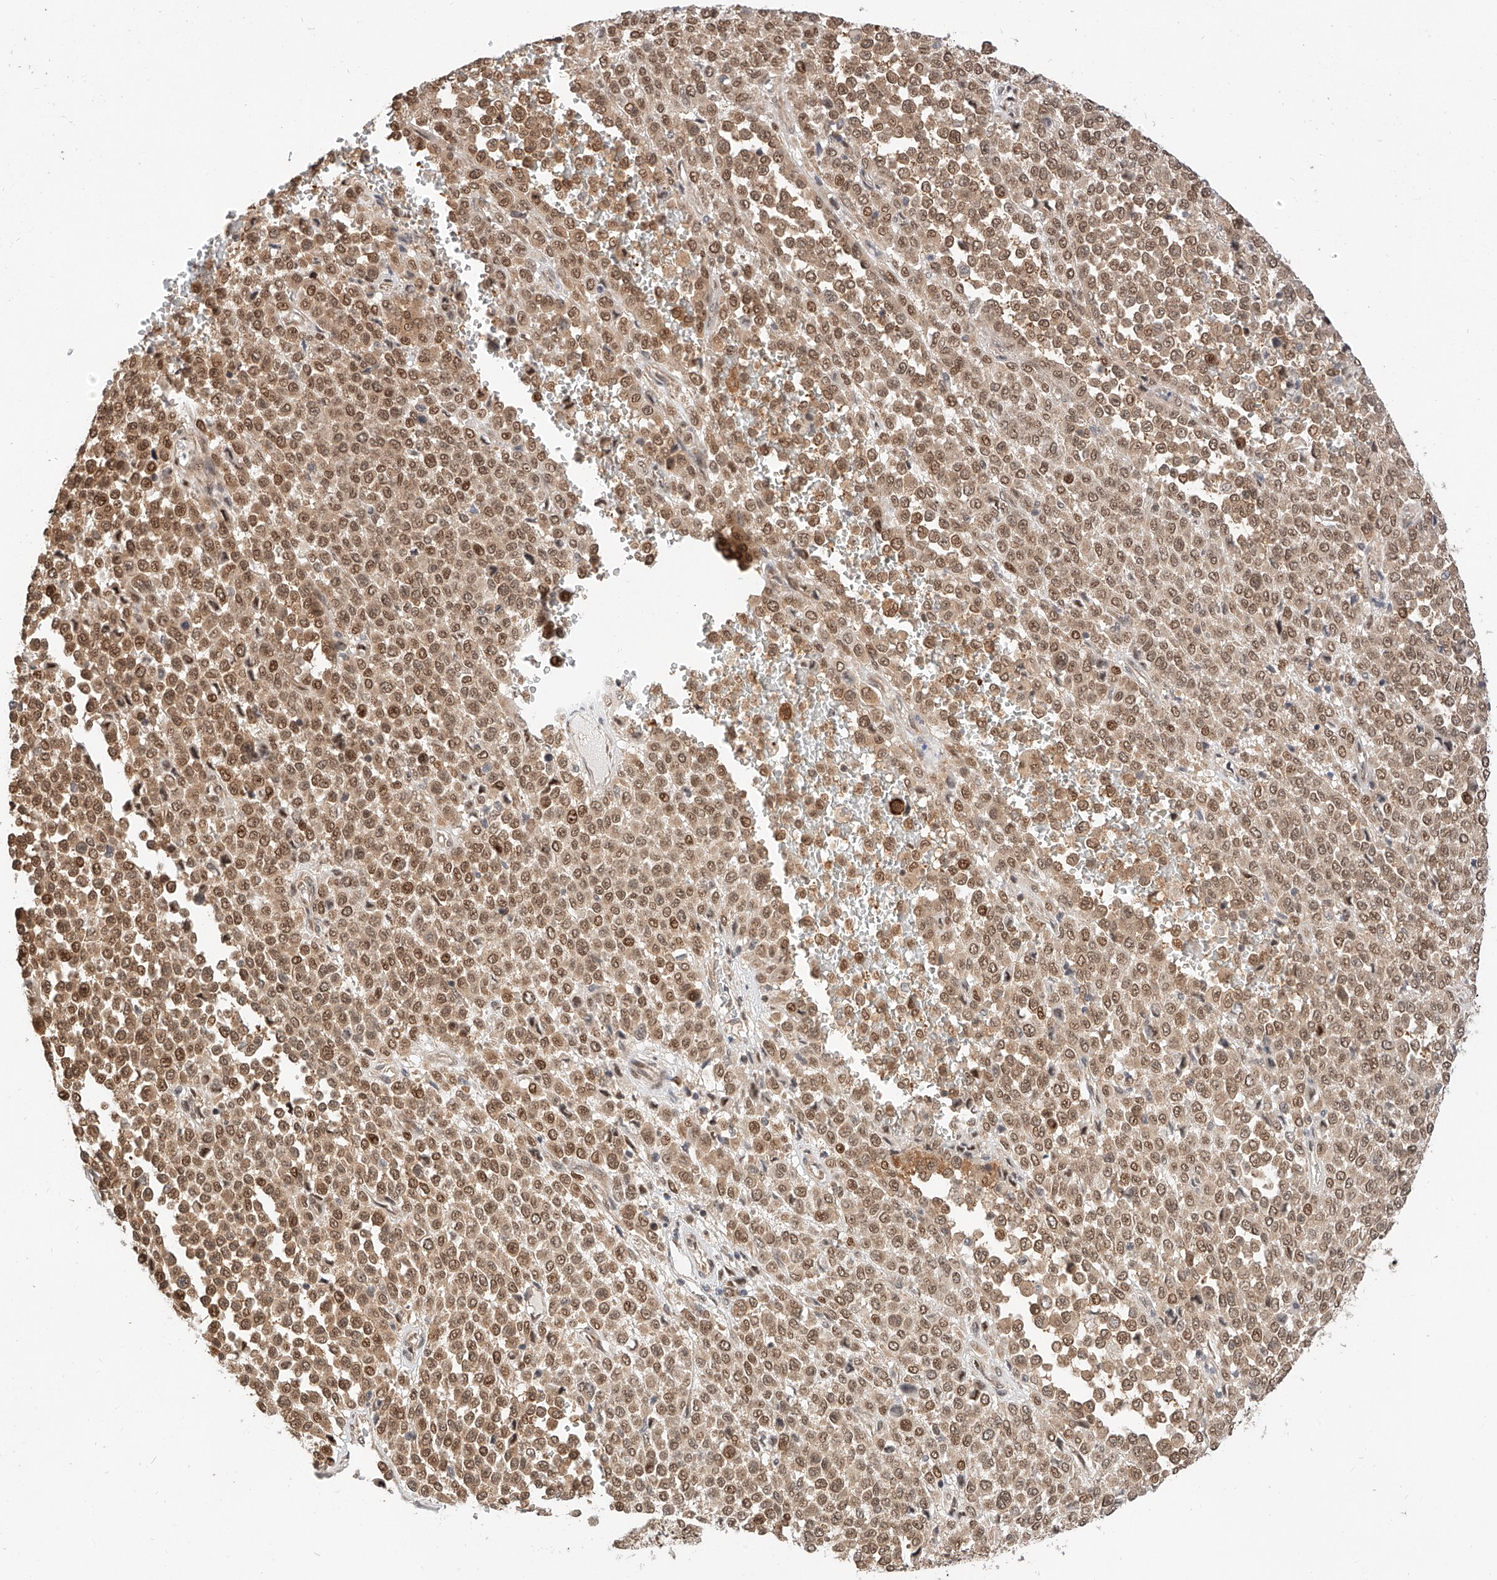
{"staining": {"intensity": "moderate", "quantity": ">75%", "location": "cytoplasmic/membranous,nuclear"}, "tissue": "melanoma", "cell_type": "Tumor cells", "image_type": "cancer", "snomed": [{"axis": "morphology", "description": "Malignant melanoma, Metastatic site"}, {"axis": "topography", "description": "Pancreas"}], "caption": "Moderate cytoplasmic/membranous and nuclear positivity is appreciated in approximately >75% of tumor cells in melanoma.", "gene": "EIF4H", "patient": {"sex": "female", "age": 30}}